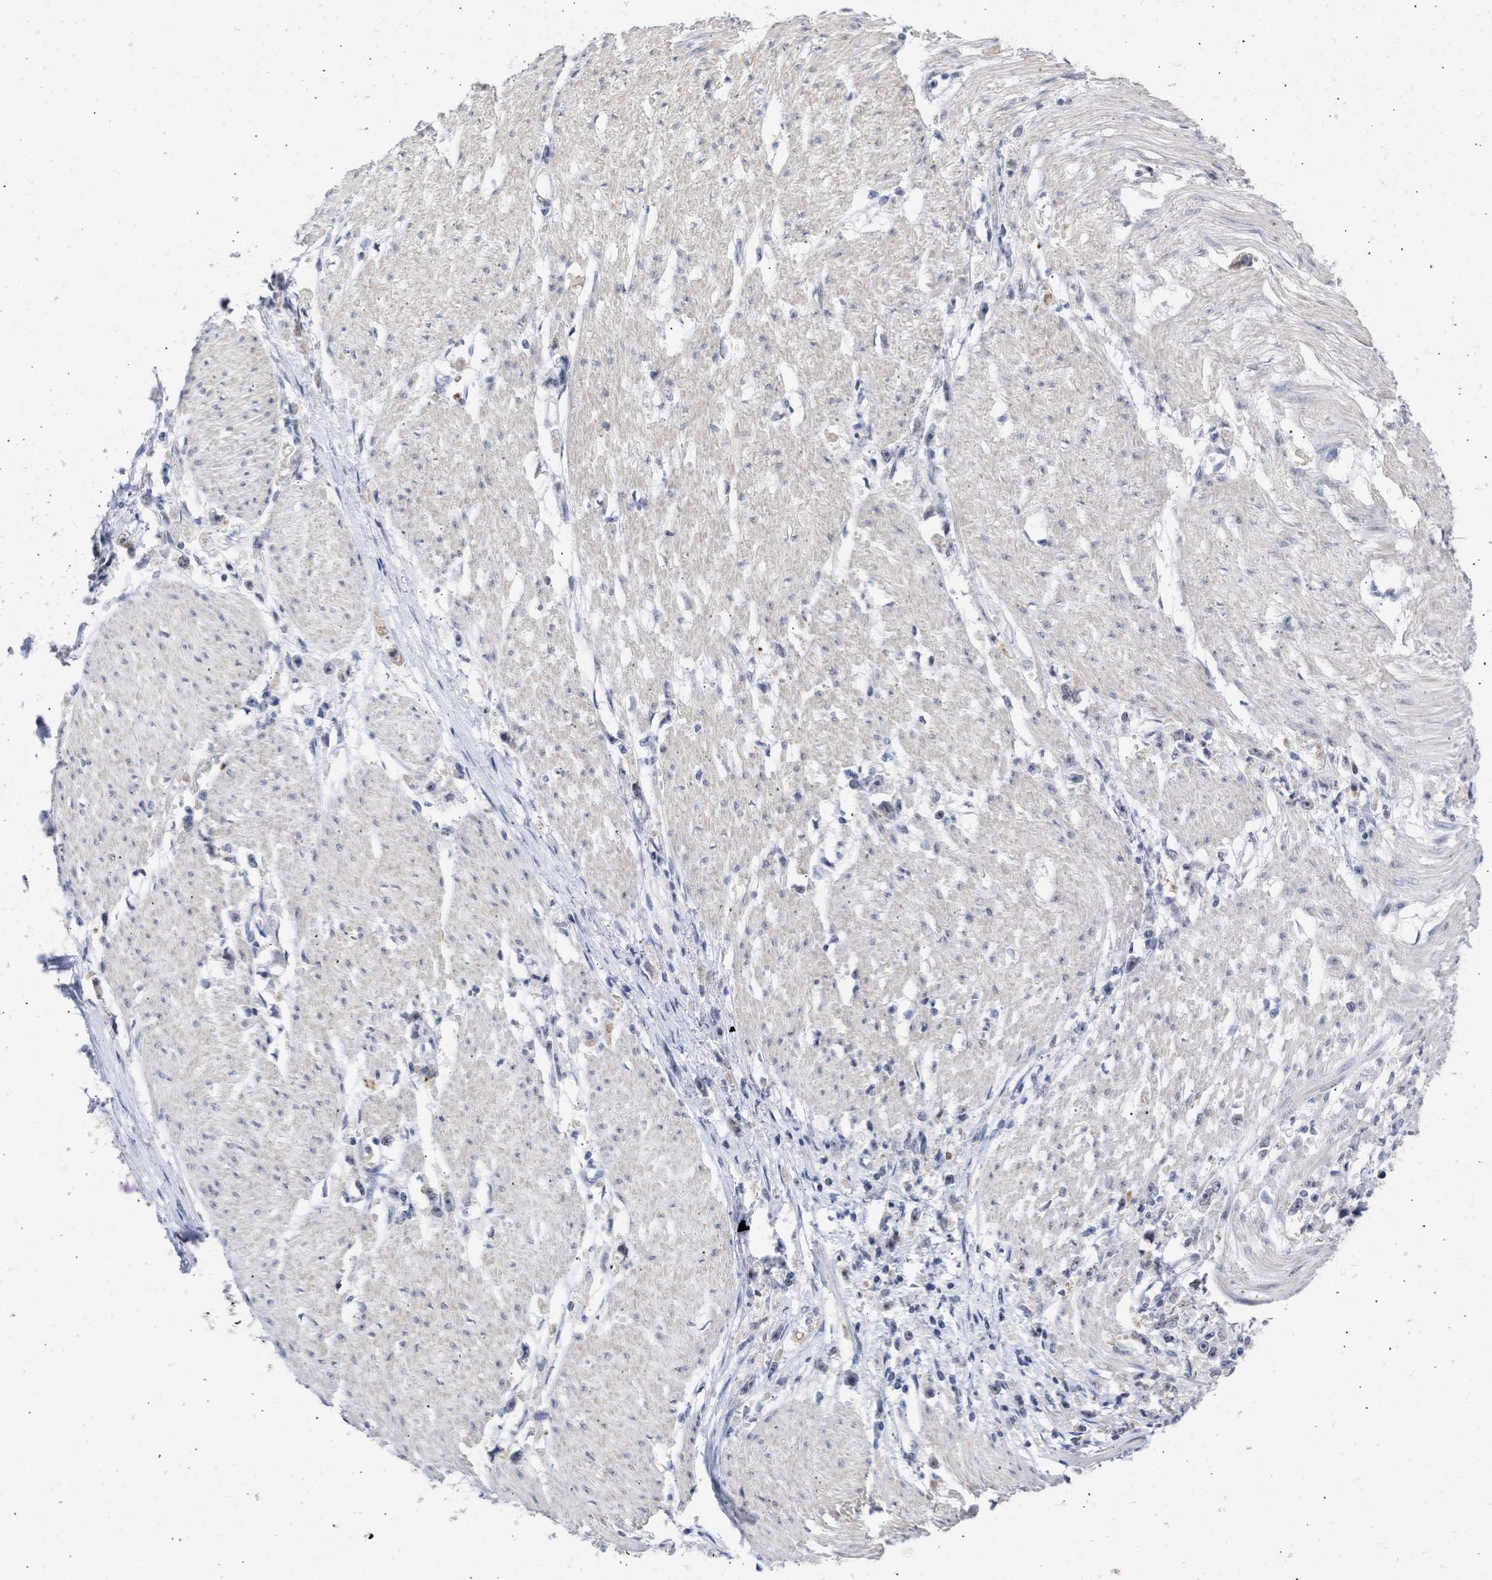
{"staining": {"intensity": "negative", "quantity": "none", "location": "none"}, "tissue": "stomach cancer", "cell_type": "Tumor cells", "image_type": "cancer", "snomed": [{"axis": "morphology", "description": "Adenocarcinoma, NOS"}, {"axis": "topography", "description": "Stomach"}], "caption": "Protein analysis of stomach cancer shows no significant positivity in tumor cells.", "gene": "DDX41", "patient": {"sex": "female", "age": 59}}